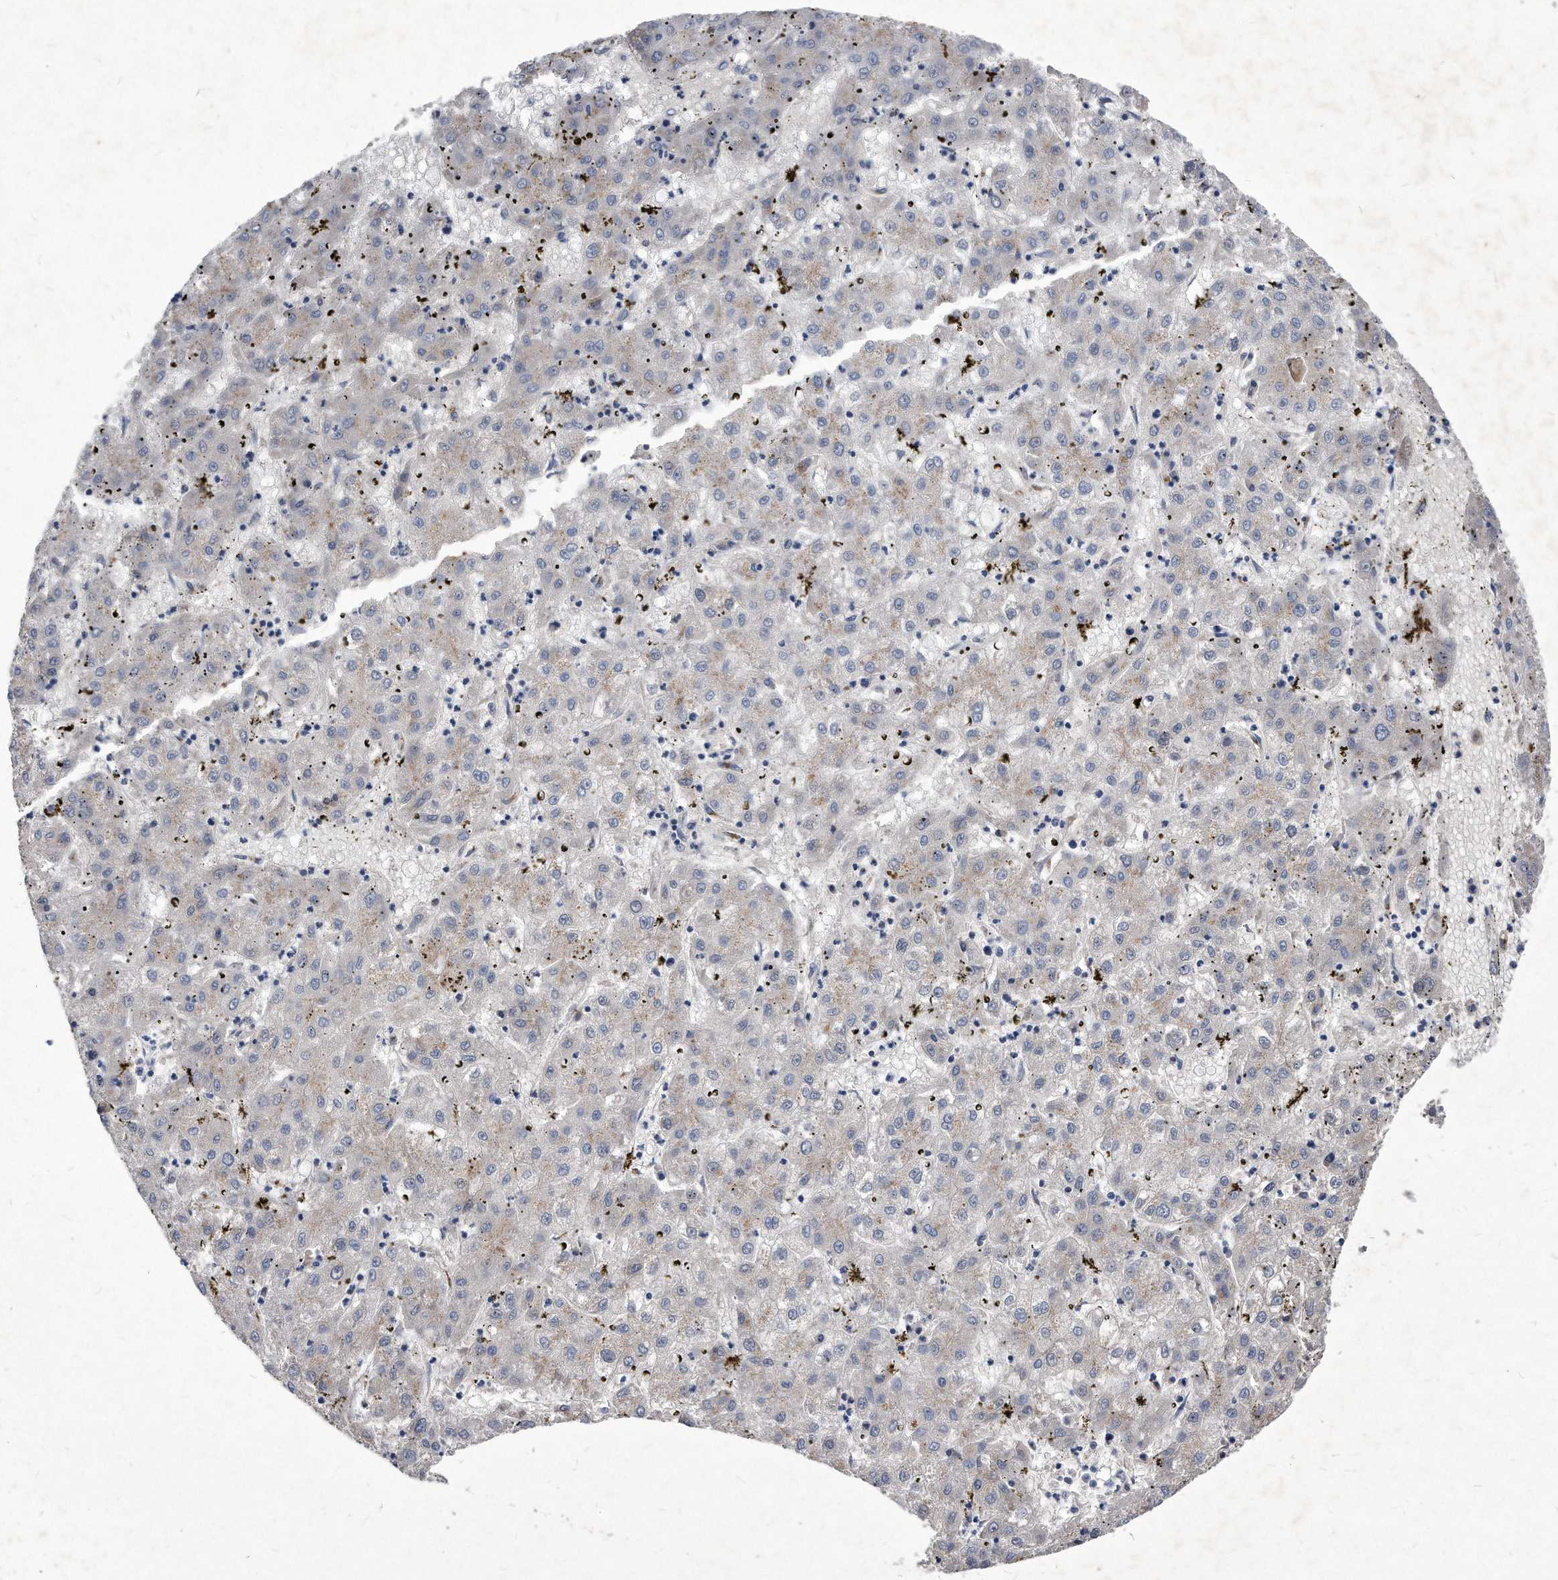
{"staining": {"intensity": "weak", "quantity": "<25%", "location": "cytoplasmic/membranous"}, "tissue": "liver cancer", "cell_type": "Tumor cells", "image_type": "cancer", "snomed": [{"axis": "morphology", "description": "Carcinoma, Hepatocellular, NOS"}, {"axis": "topography", "description": "Liver"}], "caption": "Immunohistochemistry (IHC) of liver cancer (hepatocellular carcinoma) demonstrates no staining in tumor cells.", "gene": "MGAT4A", "patient": {"sex": "male", "age": 72}}